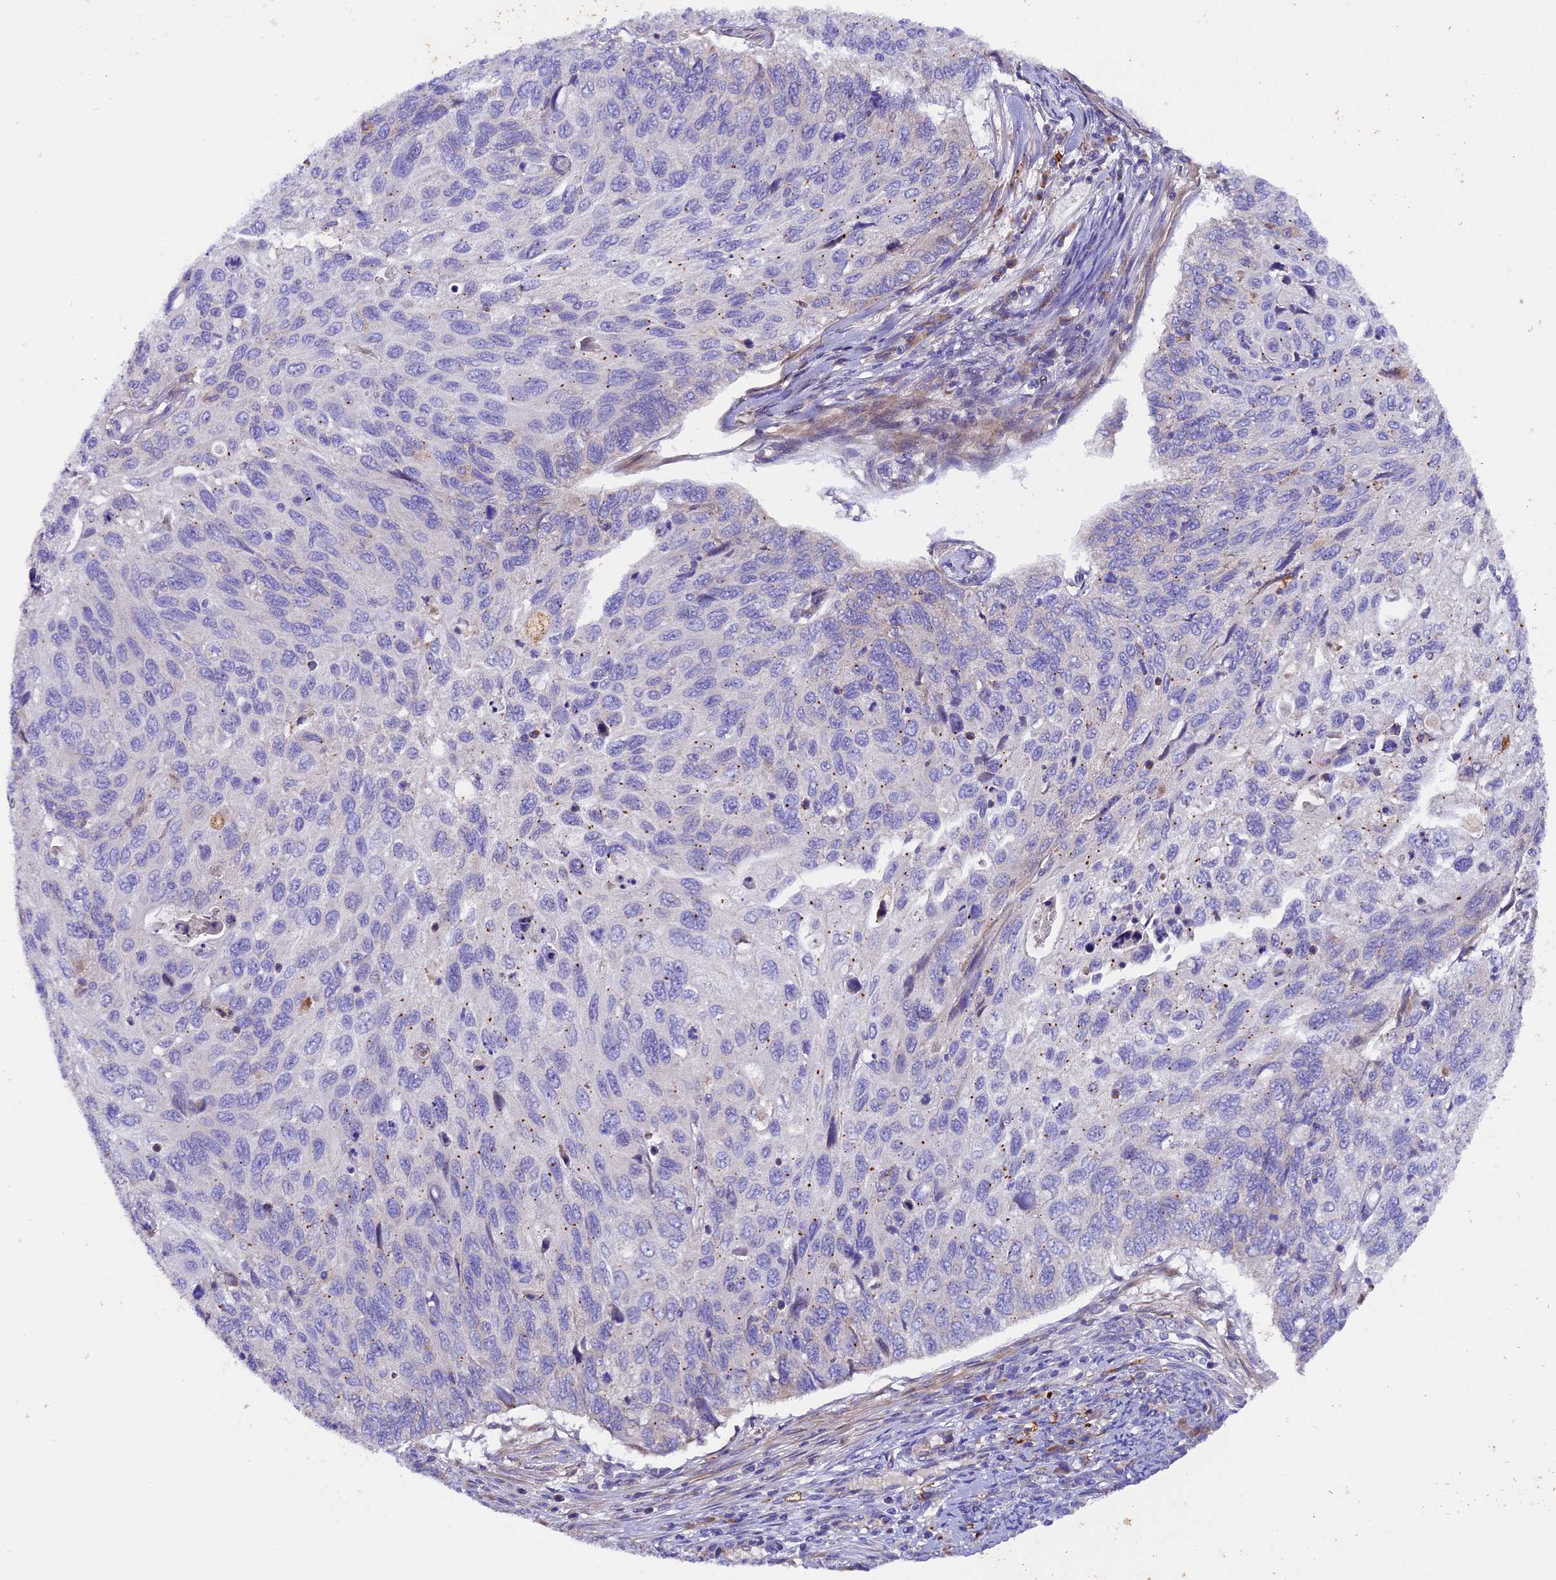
{"staining": {"intensity": "negative", "quantity": "none", "location": "none"}, "tissue": "cervical cancer", "cell_type": "Tumor cells", "image_type": "cancer", "snomed": [{"axis": "morphology", "description": "Squamous cell carcinoma, NOS"}, {"axis": "topography", "description": "Cervix"}], "caption": "There is no significant staining in tumor cells of squamous cell carcinoma (cervical).", "gene": "PIGU", "patient": {"sex": "female", "age": 70}}